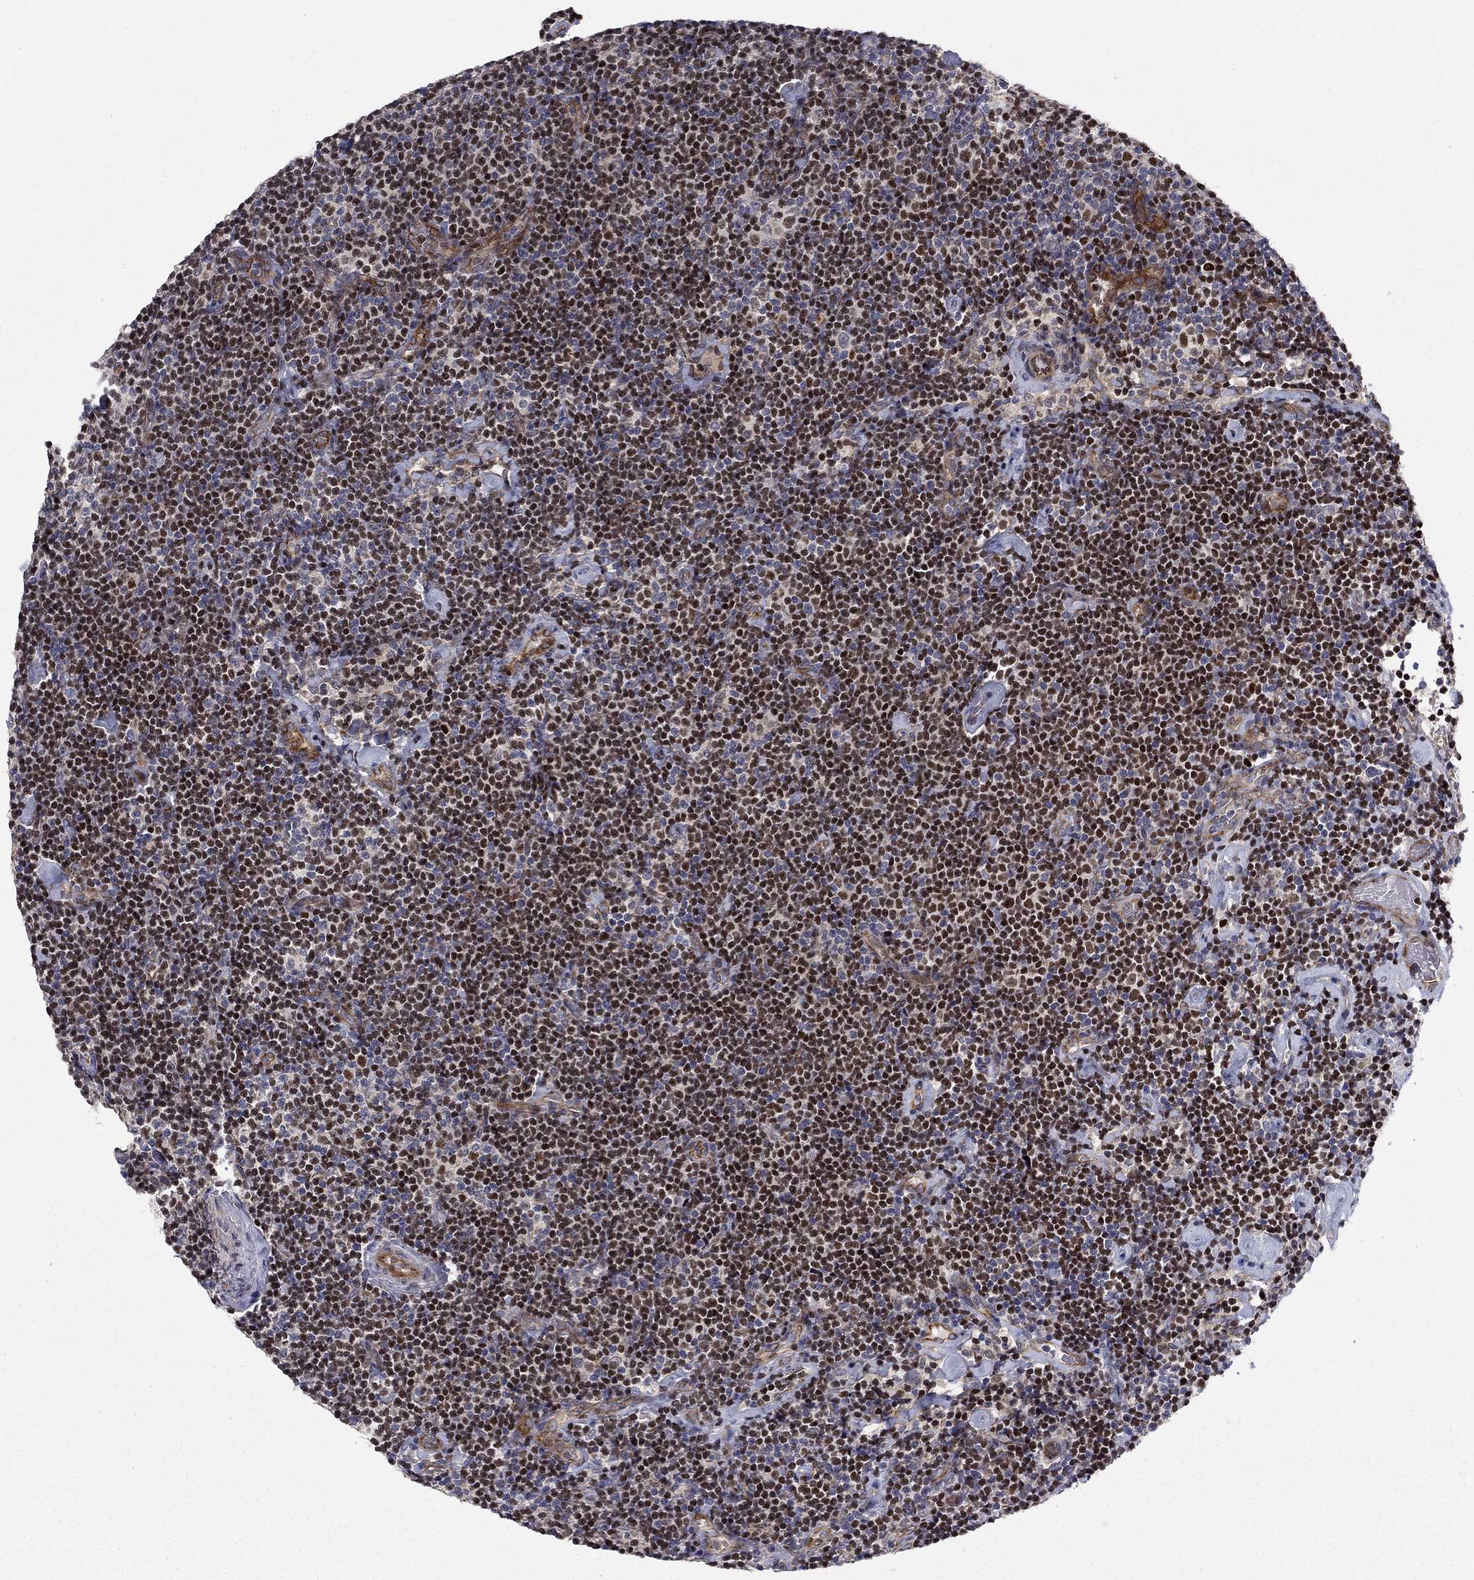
{"staining": {"intensity": "moderate", "quantity": ">75%", "location": "nuclear"}, "tissue": "lymphoma", "cell_type": "Tumor cells", "image_type": "cancer", "snomed": [{"axis": "morphology", "description": "Malignant lymphoma, non-Hodgkin's type, Low grade"}, {"axis": "topography", "description": "Lymph node"}], "caption": "Immunohistochemistry photomicrograph of human lymphoma stained for a protein (brown), which exhibits medium levels of moderate nuclear staining in about >75% of tumor cells.", "gene": "BCL11A", "patient": {"sex": "male", "age": 81}}